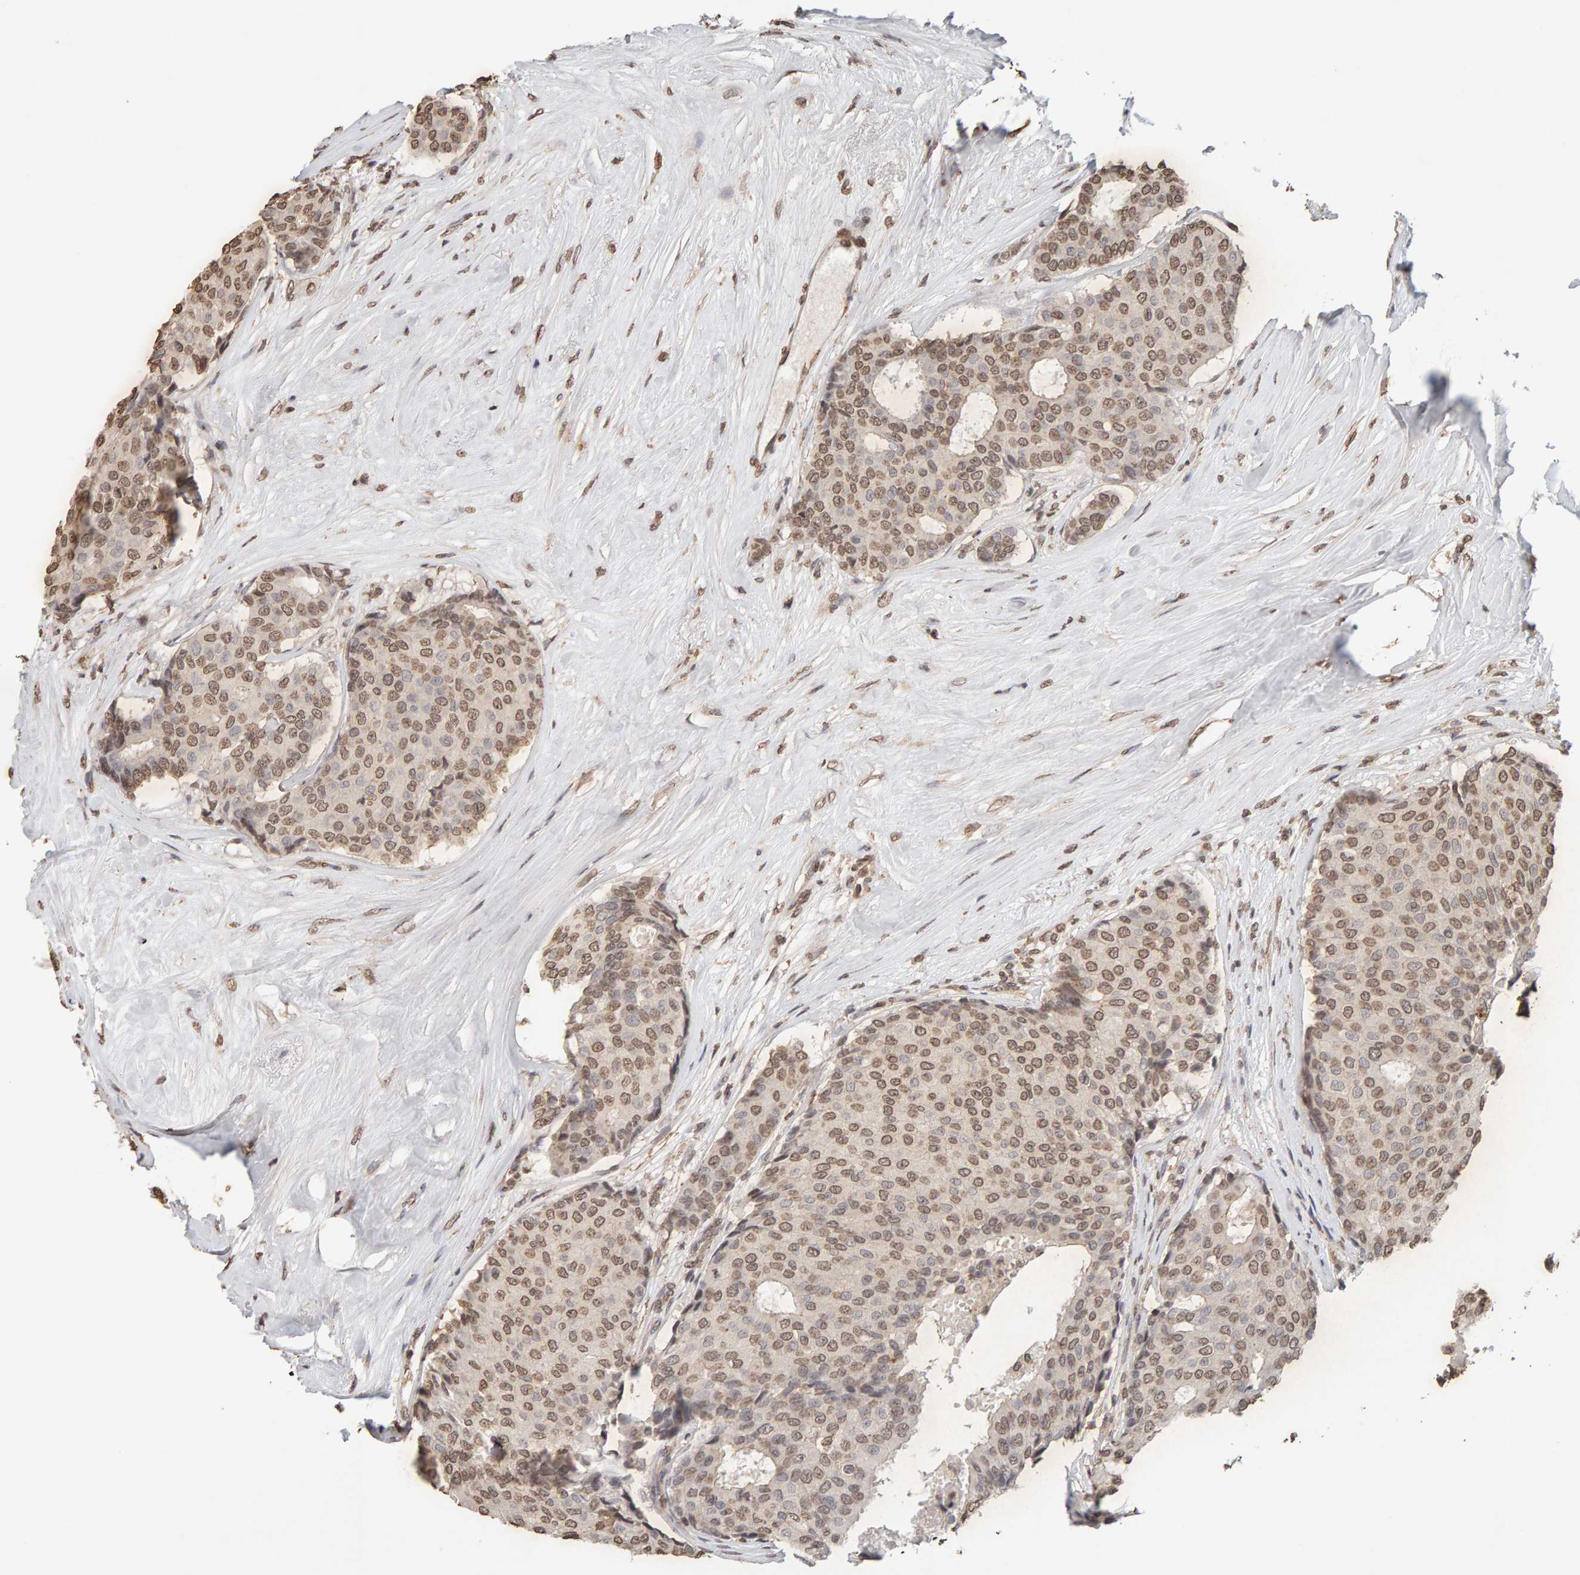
{"staining": {"intensity": "weak", "quantity": ">75%", "location": "nuclear"}, "tissue": "breast cancer", "cell_type": "Tumor cells", "image_type": "cancer", "snomed": [{"axis": "morphology", "description": "Duct carcinoma"}, {"axis": "topography", "description": "Breast"}], "caption": "About >75% of tumor cells in breast cancer (invasive ductal carcinoma) reveal weak nuclear protein positivity as visualized by brown immunohistochemical staining.", "gene": "DNAJB5", "patient": {"sex": "female", "age": 75}}